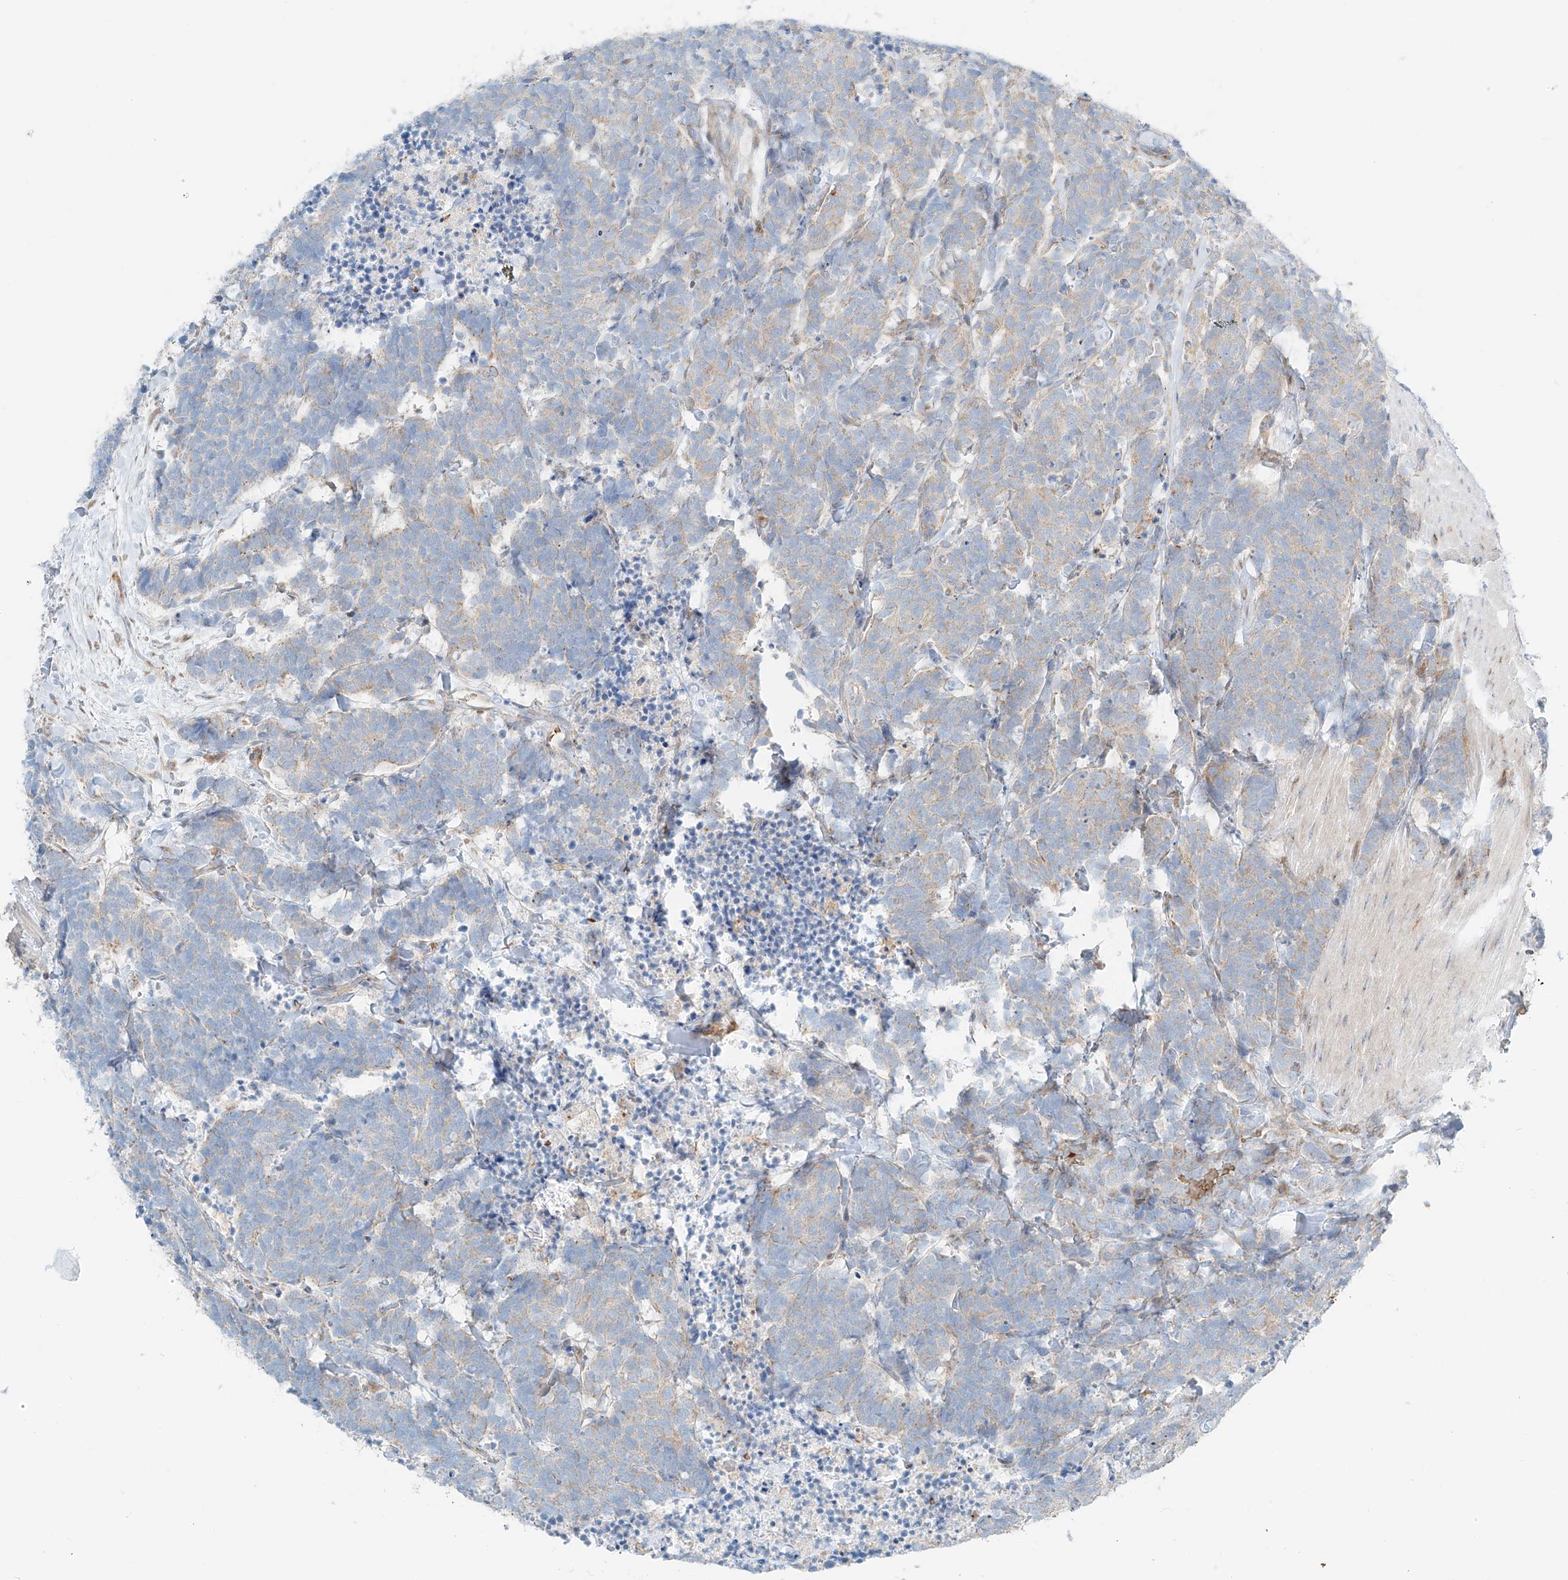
{"staining": {"intensity": "weak", "quantity": "<25%", "location": "cytoplasmic/membranous"}, "tissue": "carcinoid", "cell_type": "Tumor cells", "image_type": "cancer", "snomed": [{"axis": "morphology", "description": "Carcinoma, NOS"}, {"axis": "morphology", "description": "Carcinoid, malignant, NOS"}, {"axis": "topography", "description": "Urinary bladder"}], "caption": "The photomicrograph exhibits no significant expression in tumor cells of carcinoid. Brightfield microscopy of IHC stained with DAB (brown) and hematoxylin (blue), captured at high magnification.", "gene": "EIPR1", "patient": {"sex": "male", "age": 57}}